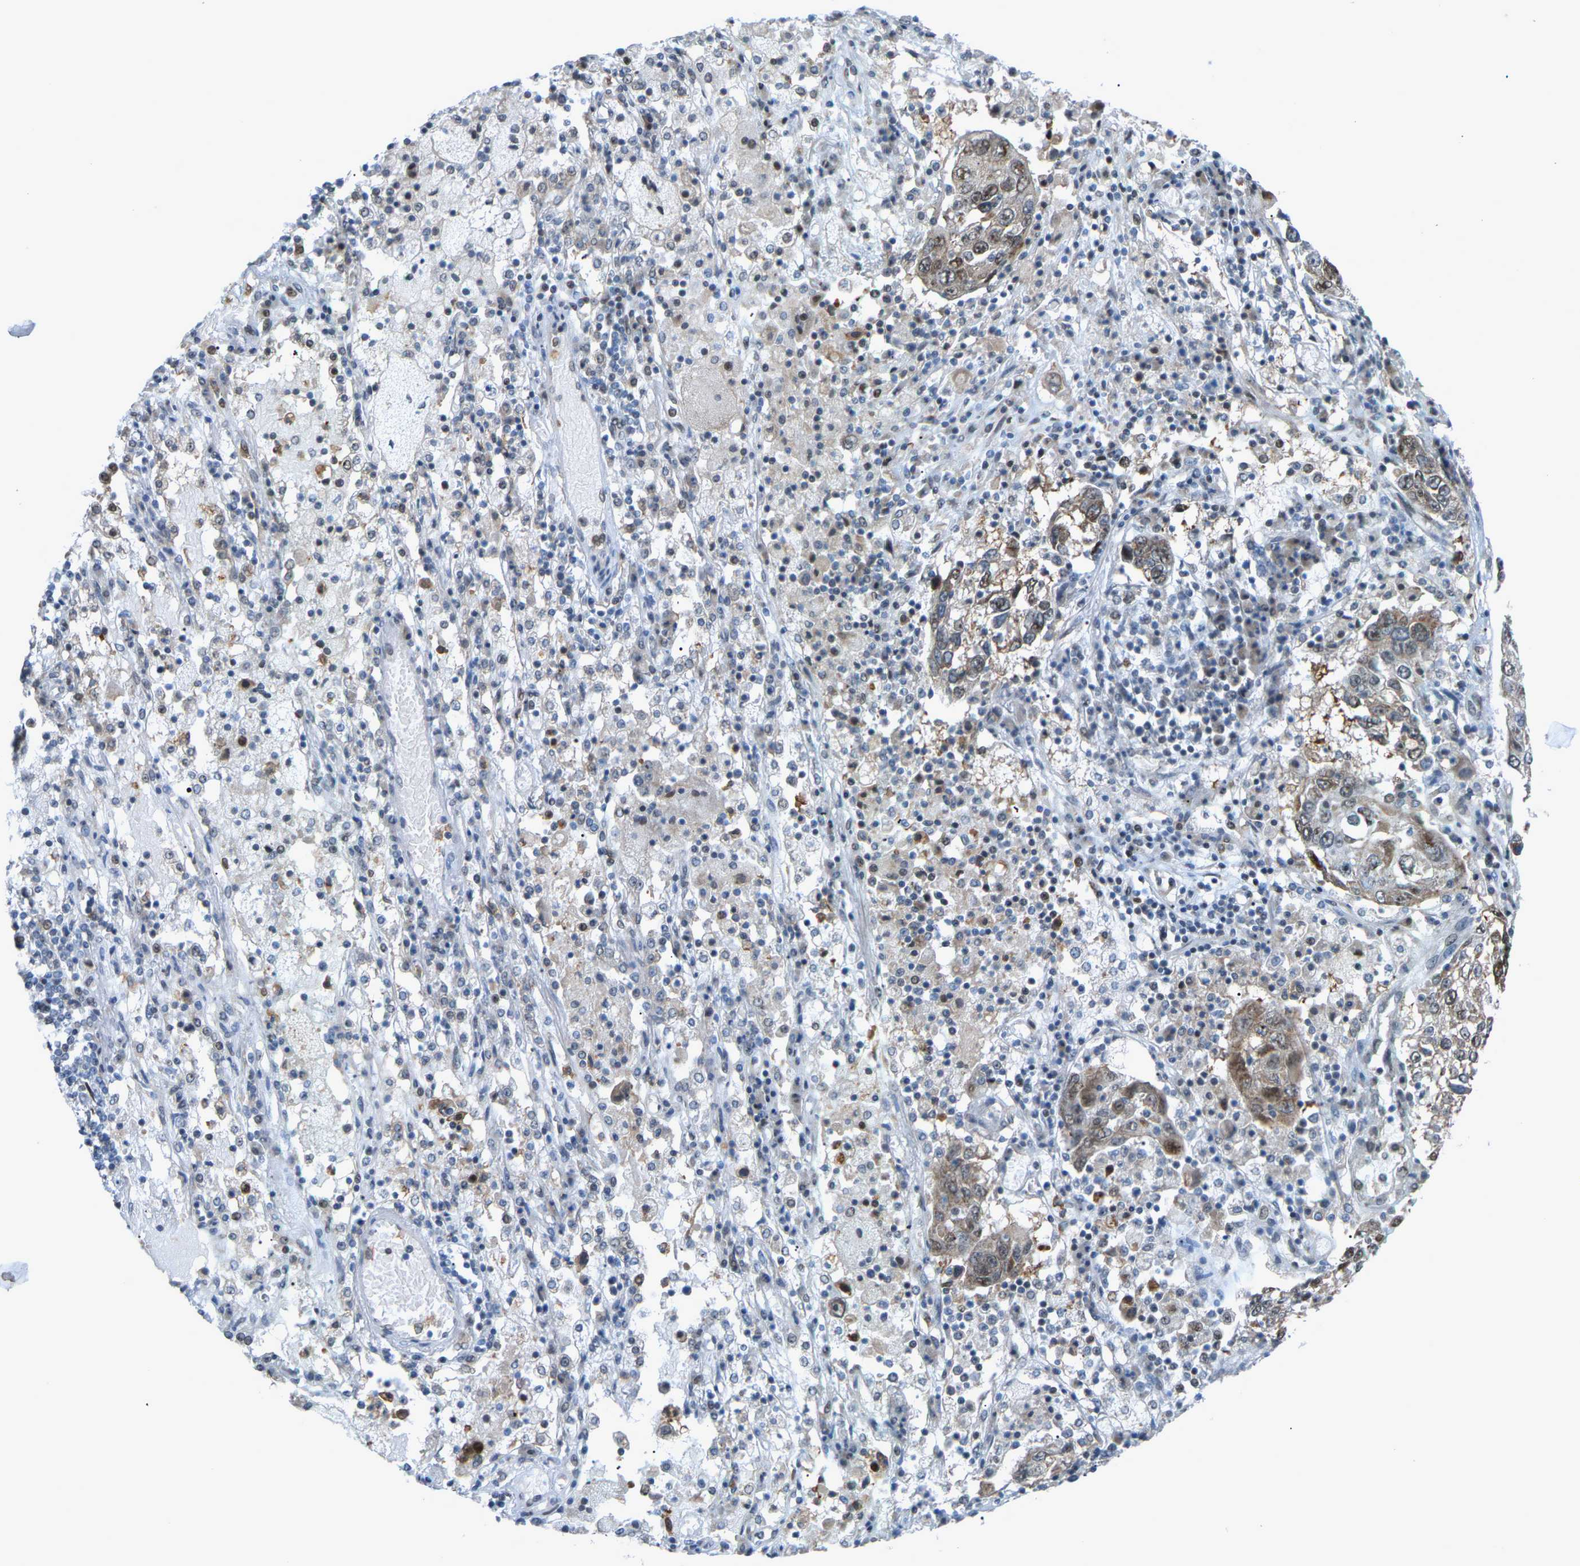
{"staining": {"intensity": "weak", "quantity": "<25%", "location": "nuclear"}, "tissue": "lung cancer", "cell_type": "Tumor cells", "image_type": "cancer", "snomed": [{"axis": "morphology", "description": "Squamous cell carcinoma, NOS"}, {"axis": "topography", "description": "Lung"}], "caption": "Tumor cells are negative for brown protein staining in lung cancer (squamous cell carcinoma).", "gene": "CROT", "patient": {"sex": "male", "age": 65}}